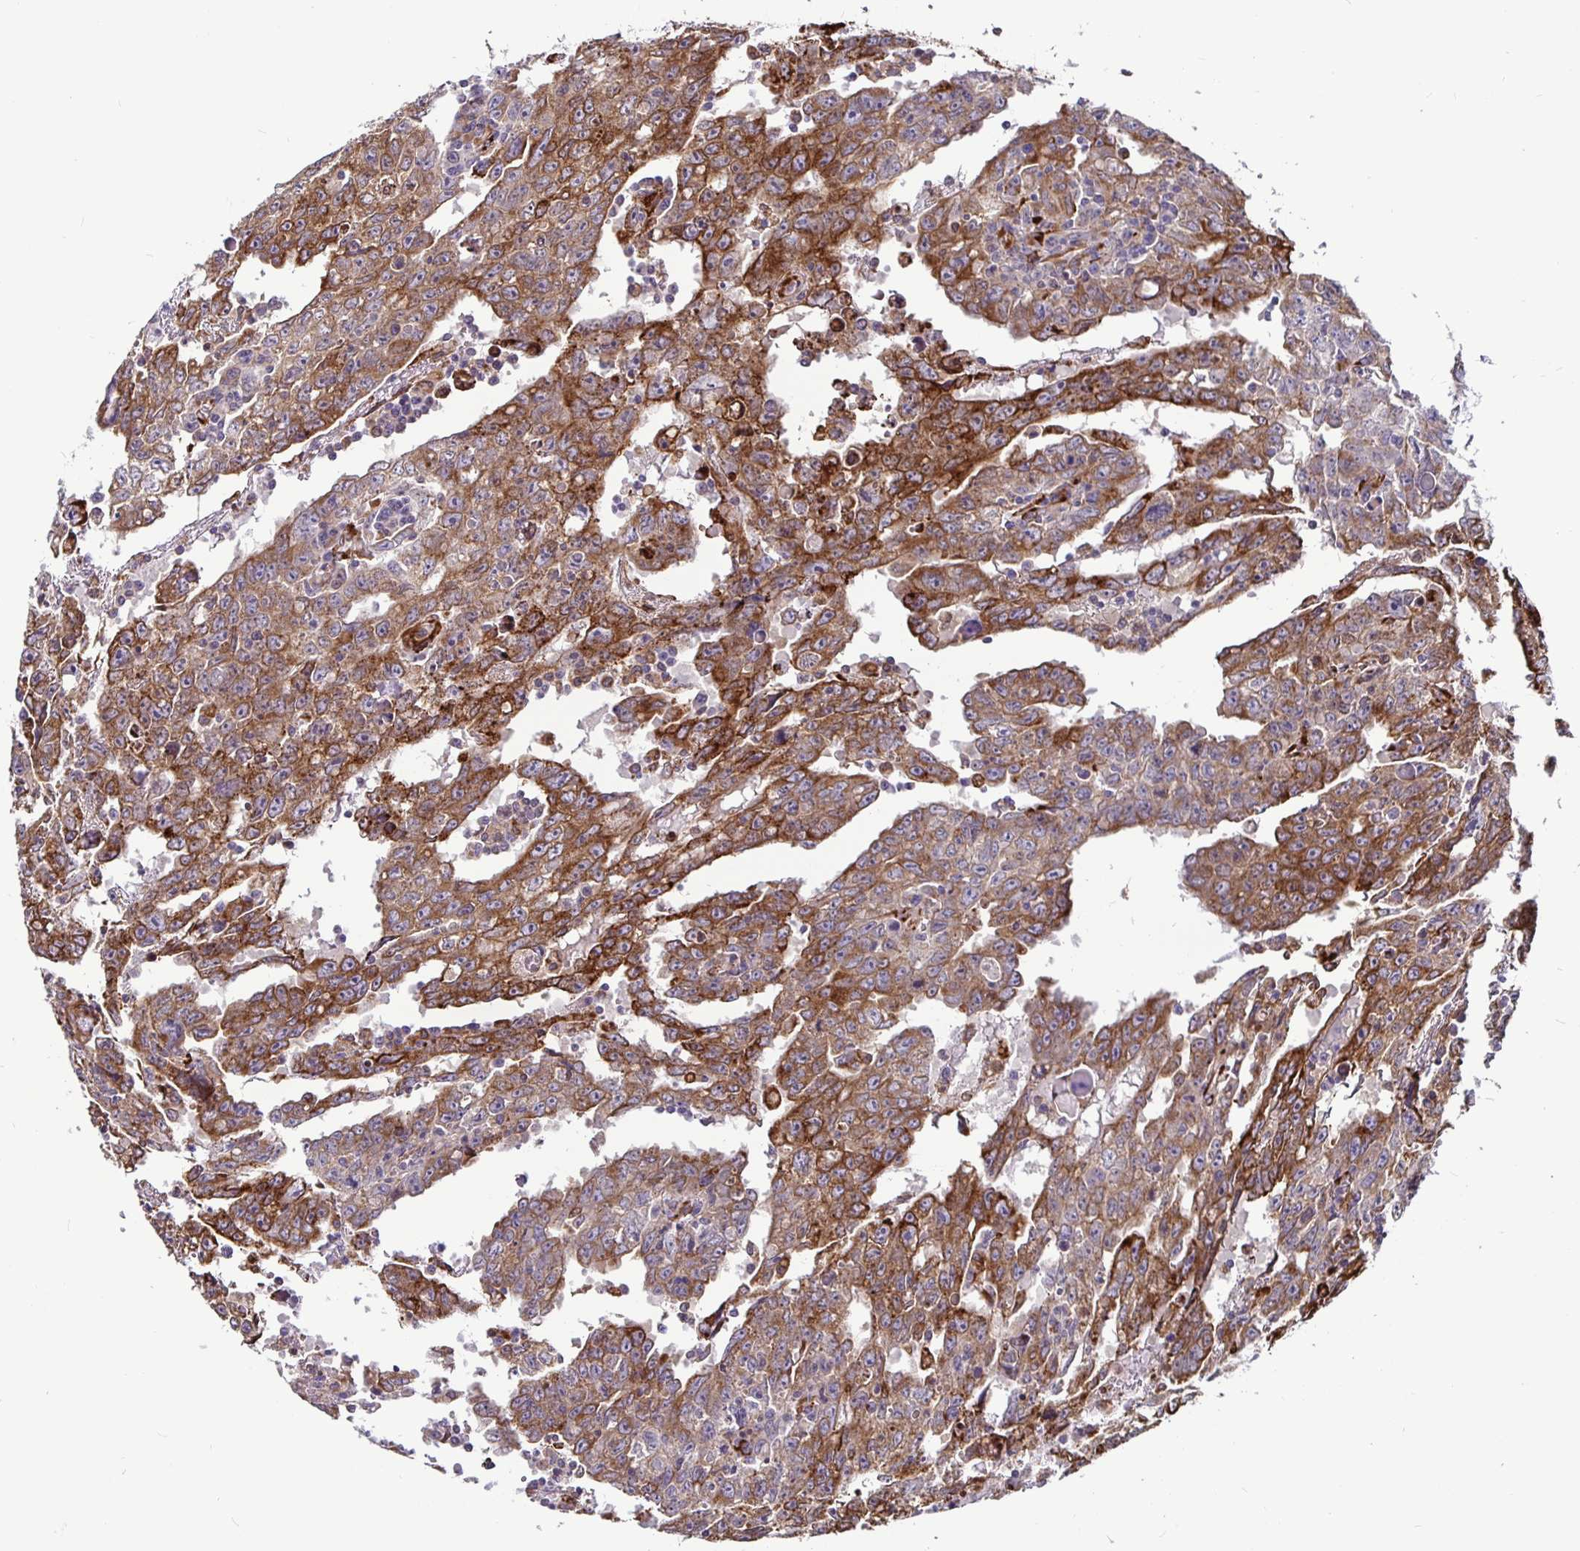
{"staining": {"intensity": "moderate", "quantity": ">75%", "location": "cytoplasmic/membranous"}, "tissue": "testis cancer", "cell_type": "Tumor cells", "image_type": "cancer", "snomed": [{"axis": "morphology", "description": "Carcinoma, Embryonal, NOS"}, {"axis": "topography", "description": "Testis"}], "caption": "This photomicrograph displays immunohistochemistry staining of human testis cancer, with medium moderate cytoplasmic/membranous staining in approximately >75% of tumor cells.", "gene": "P4HA2", "patient": {"sex": "male", "age": 22}}